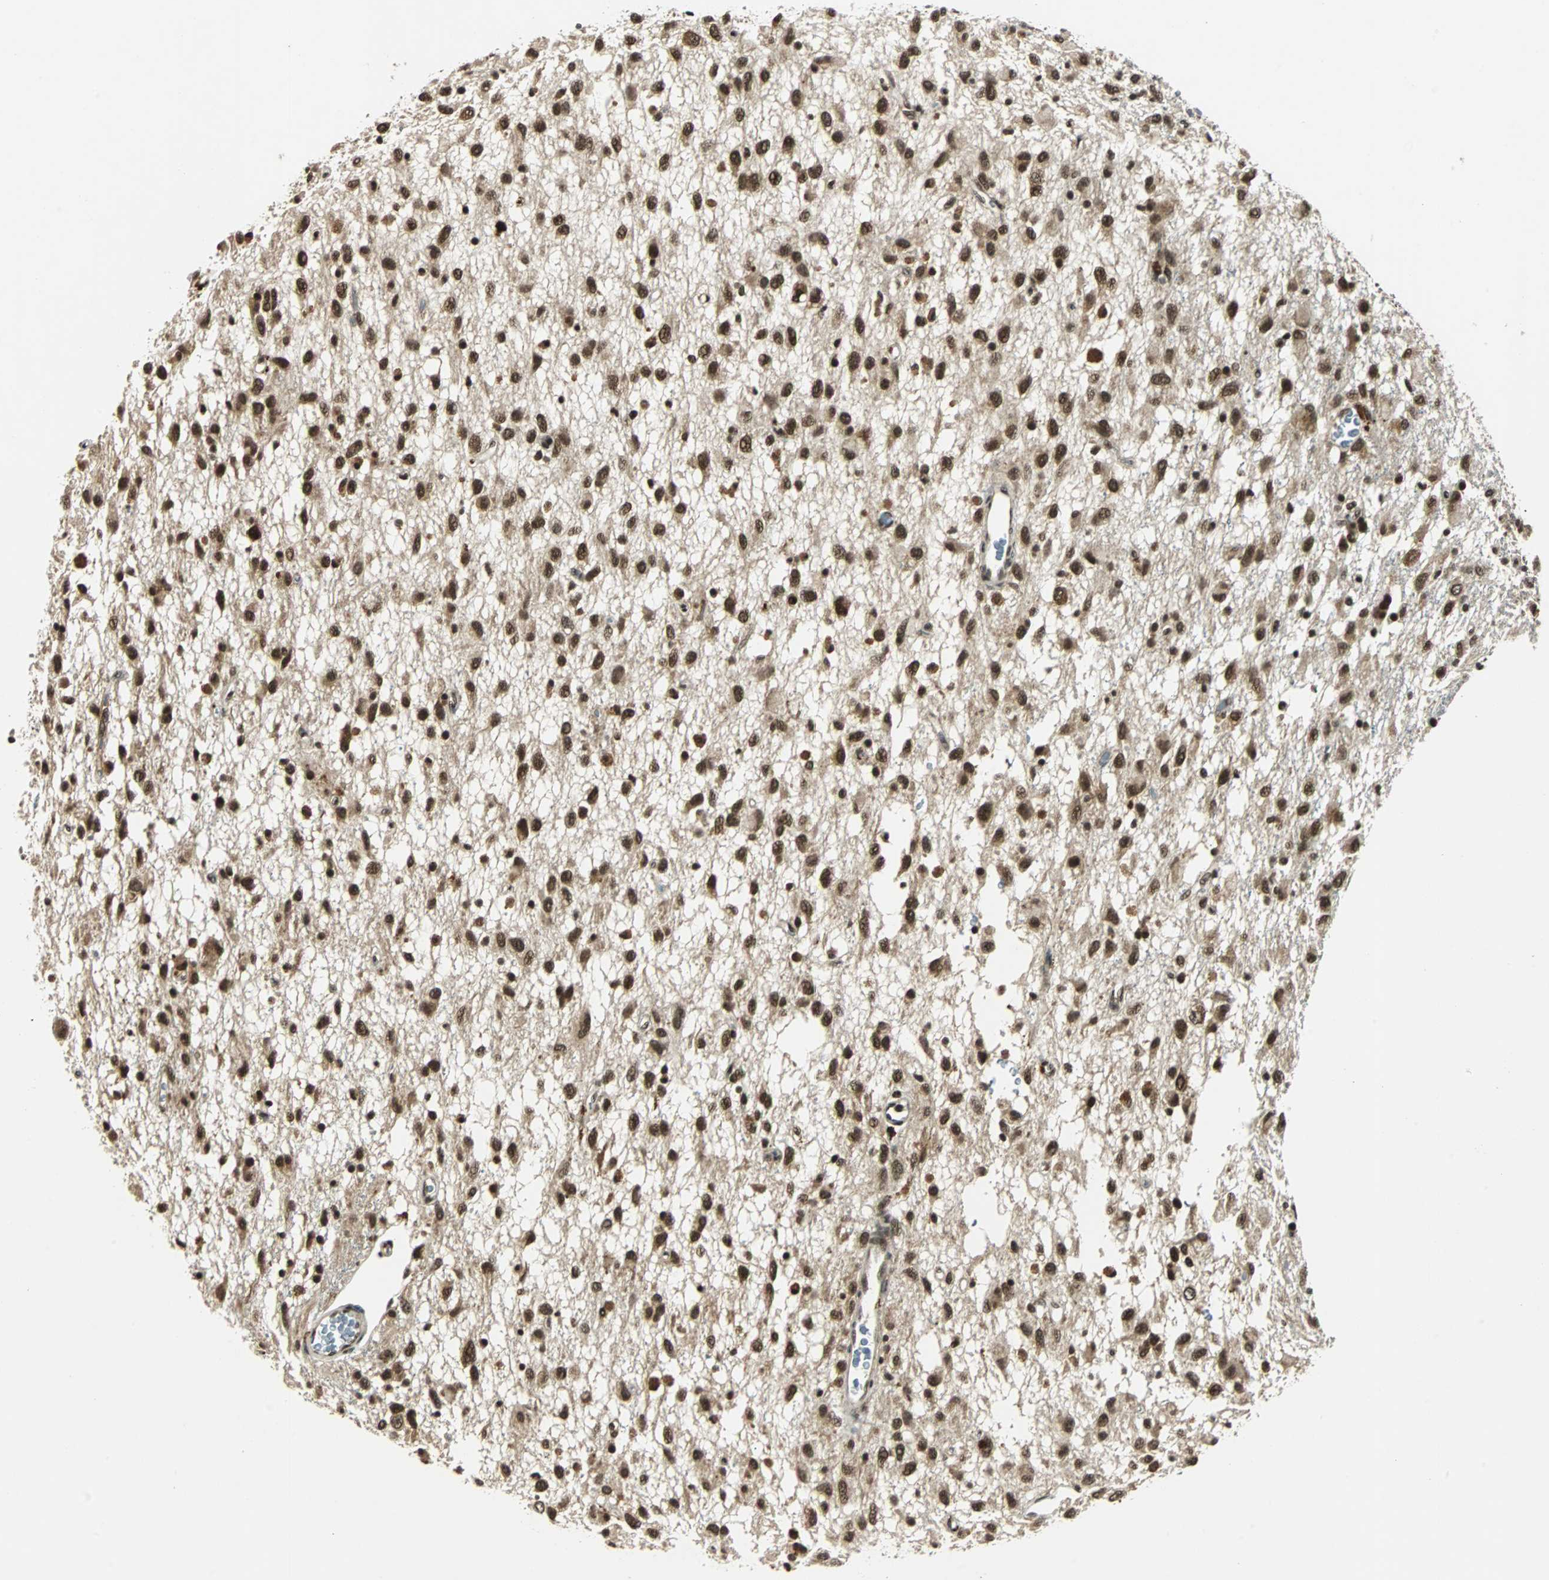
{"staining": {"intensity": "strong", "quantity": ">75%", "location": "nuclear"}, "tissue": "glioma", "cell_type": "Tumor cells", "image_type": "cancer", "snomed": [{"axis": "morphology", "description": "Glioma, malignant, Low grade"}, {"axis": "topography", "description": "Brain"}], "caption": "Protein staining of glioma tissue shows strong nuclear staining in approximately >75% of tumor cells.", "gene": "TAF5", "patient": {"sex": "male", "age": 77}}